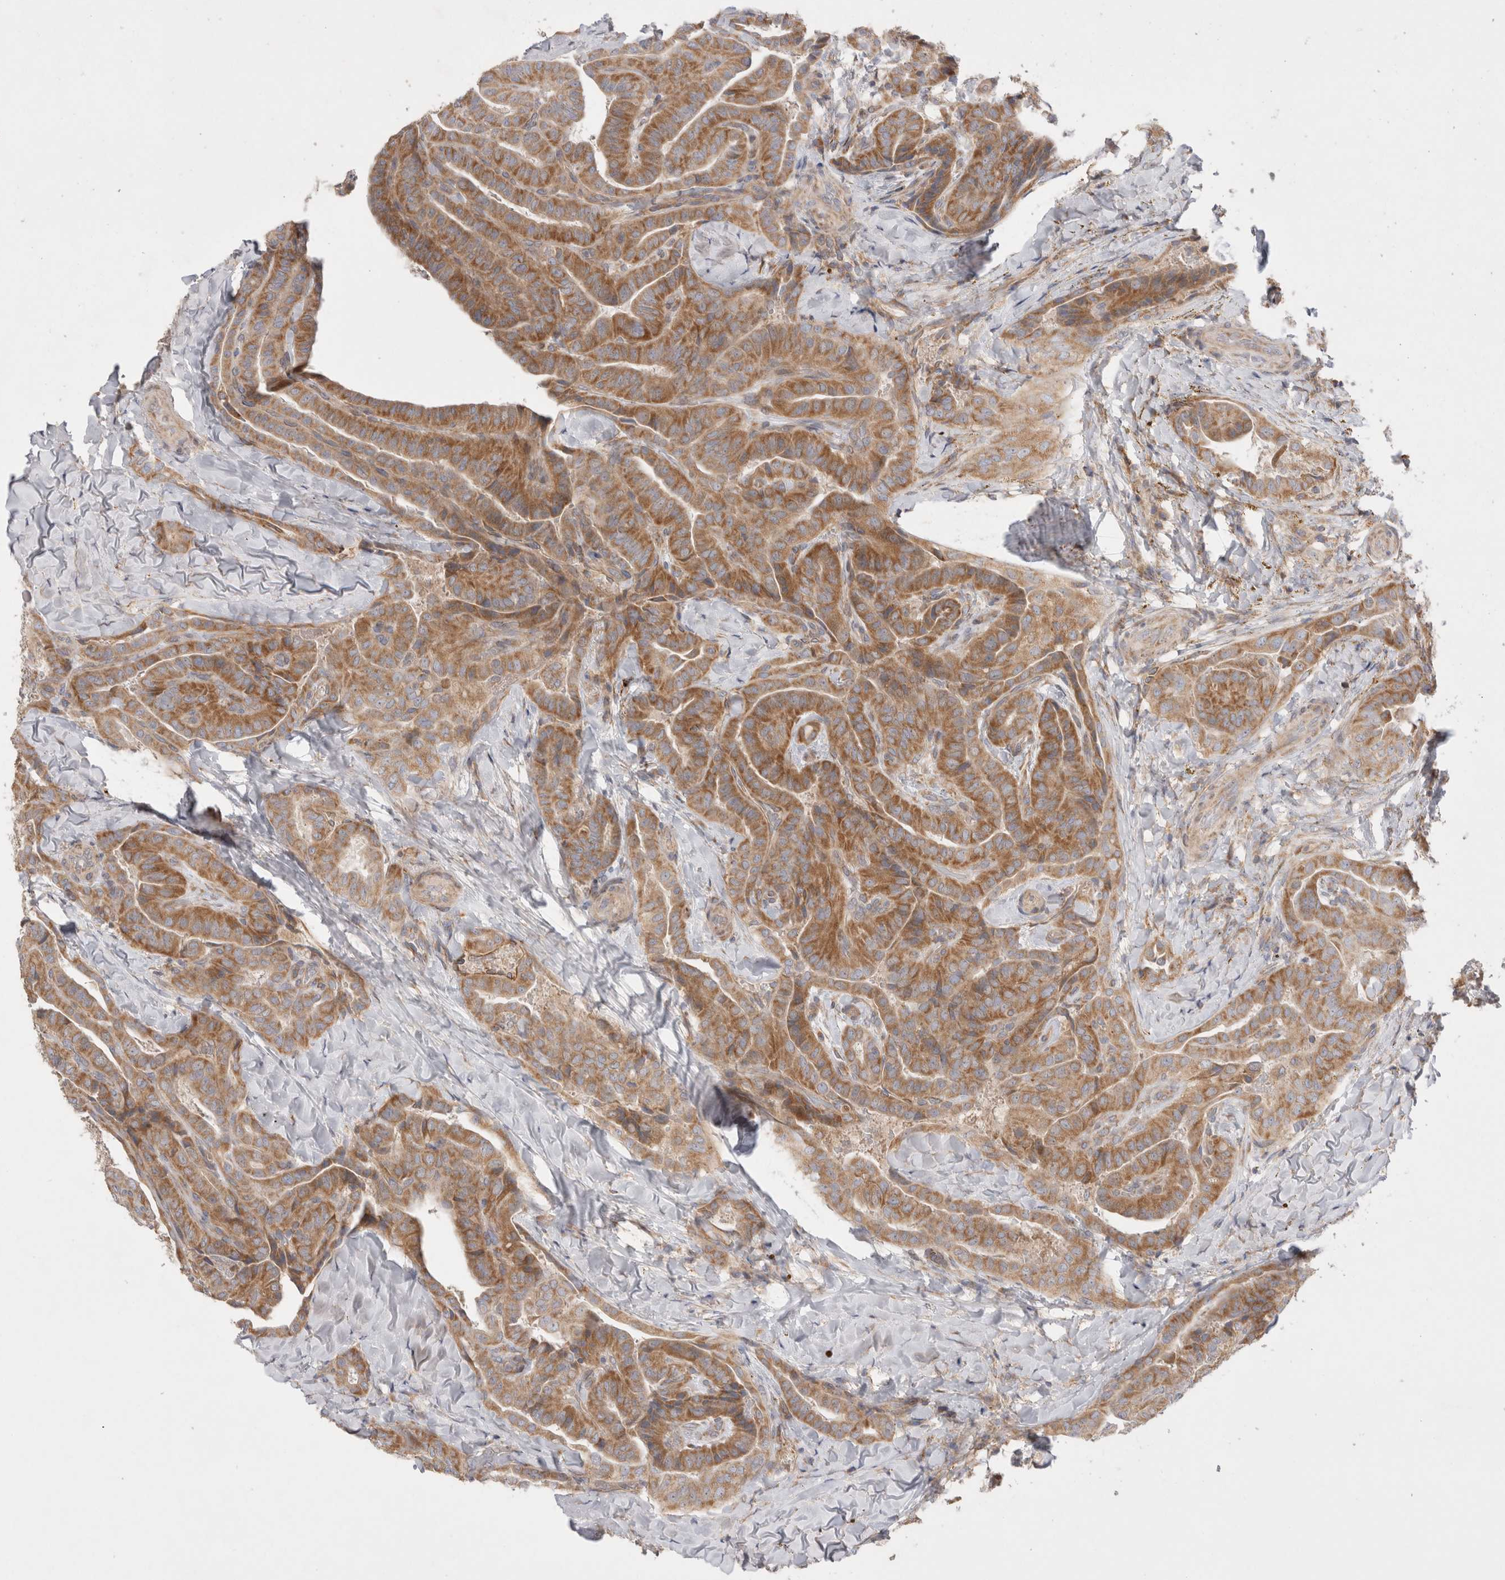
{"staining": {"intensity": "strong", "quantity": ">75%", "location": "cytoplasmic/membranous"}, "tissue": "thyroid cancer", "cell_type": "Tumor cells", "image_type": "cancer", "snomed": [{"axis": "morphology", "description": "Papillary adenocarcinoma, NOS"}, {"axis": "topography", "description": "Thyroid gland"}], "caption": "Papillary adenocarcinoma (thyroid) stained with a brown dye demonstrates strong cytoplasmic/membranous positive staining in approximately >75% of tumor cells.", "gene": "TBC1D16", "patient": {"sex": "male", "age": 77}}